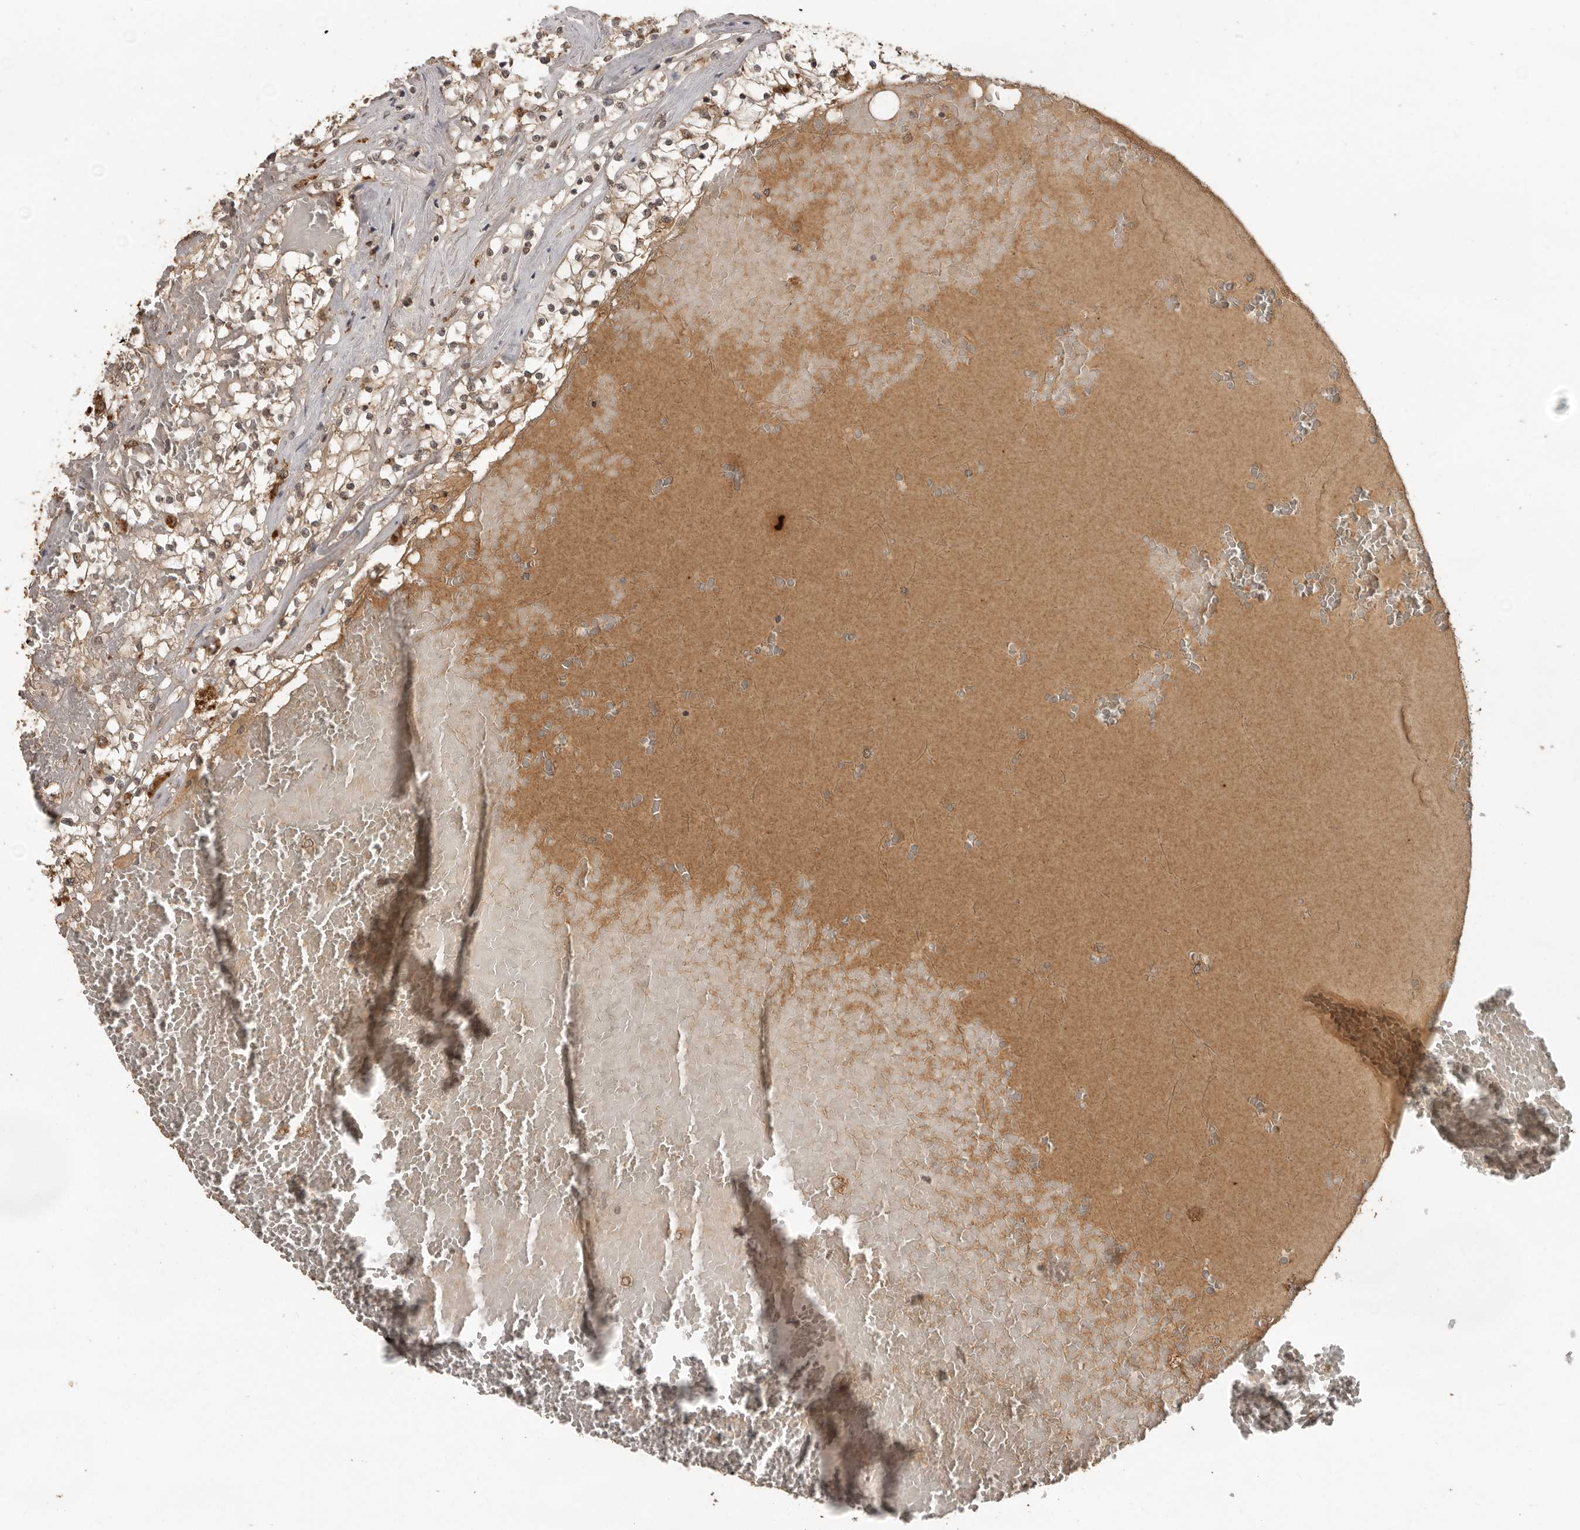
{"staining": {"intensity": "moderate", "quantity": ">75%", "location": "cytoplasmic/membranous"}, "tissue": "renal cancer", "cell_type": "Tumor cells", "image_type": "cancer", "snomed": [{"axis": "morphology", "description": "Normal tissue, NOS"}, {"axis": "morphology", "description": "Adenocarcinoma, NOS"}, {"axis": "topography", "description": "Kidney"}], "caption": "Immunohistochemical staining of human adenocarcinoma (renal) reveals medium levels of moderate cytoplasmic/membranous positivity in about >75% of tumor cells. The staining is performed using DAB (3,3'-diaminobenzidine) brown chromogen to label protein expression. The nuclei are counter-stained blue using hematoxylin.", "gene": "CTF1", "patient": {"sex": "male", "age": 68}}